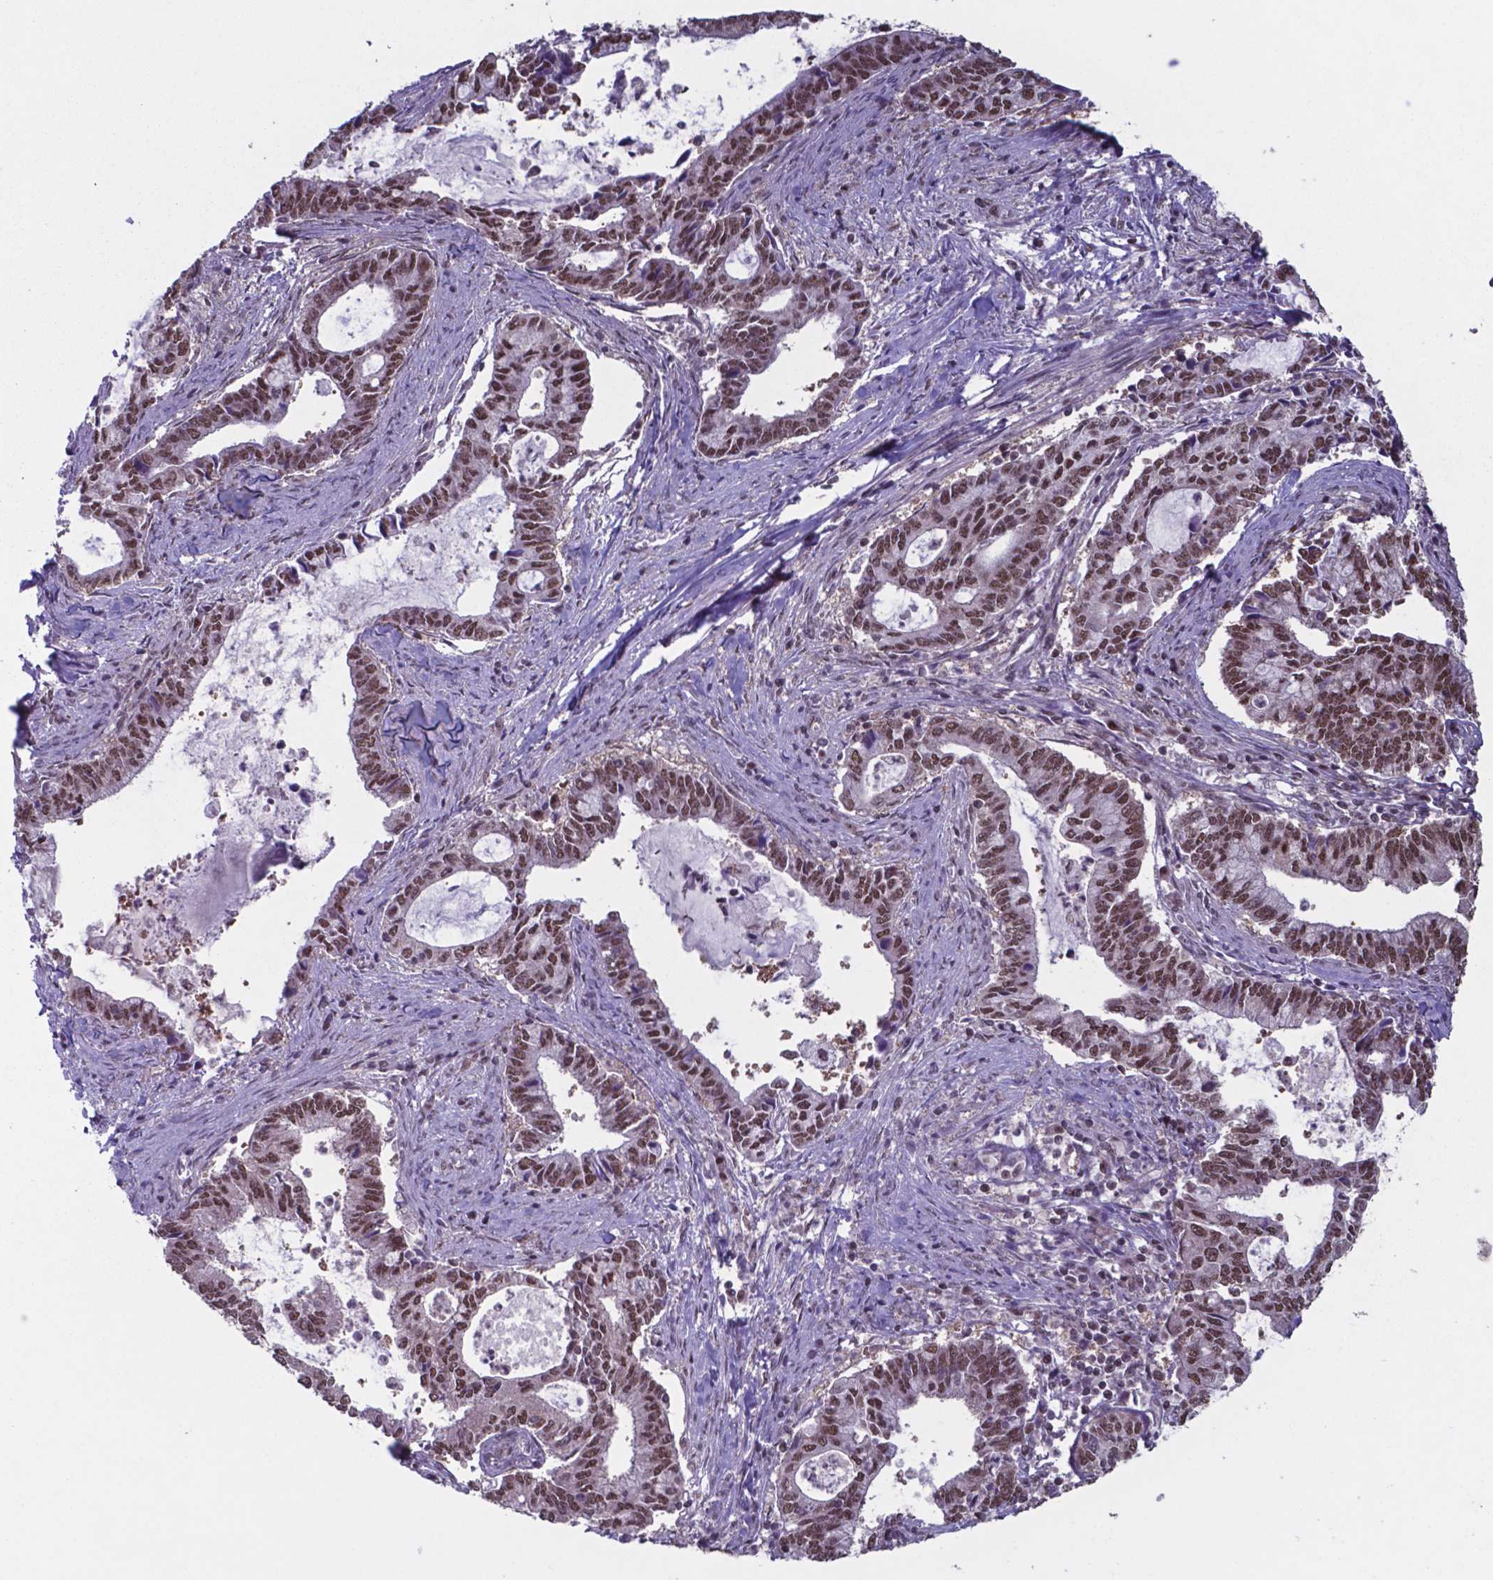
{"staining": {"intensity": "moderate", "quantity": ">75%", "location": "nuclear"}, "tissue": "cervical cancer", "cell_type": "Tumor cells", "image_type": "cancer", "snomed": [{"axis": "morphology", "description": "Adenocarcinoma, NOS"}, {"axis": "topography", "description": "Cervix"}], "caption": "This micrograph shows immunohistochemistry (IHC) staining of cervical cancer (adenocarcinoma), with medium moderate nuclear expression in approximately >75% of tumor cells.", "gene": "UBA1", "patient": {"sex": "female", "age": 42}}